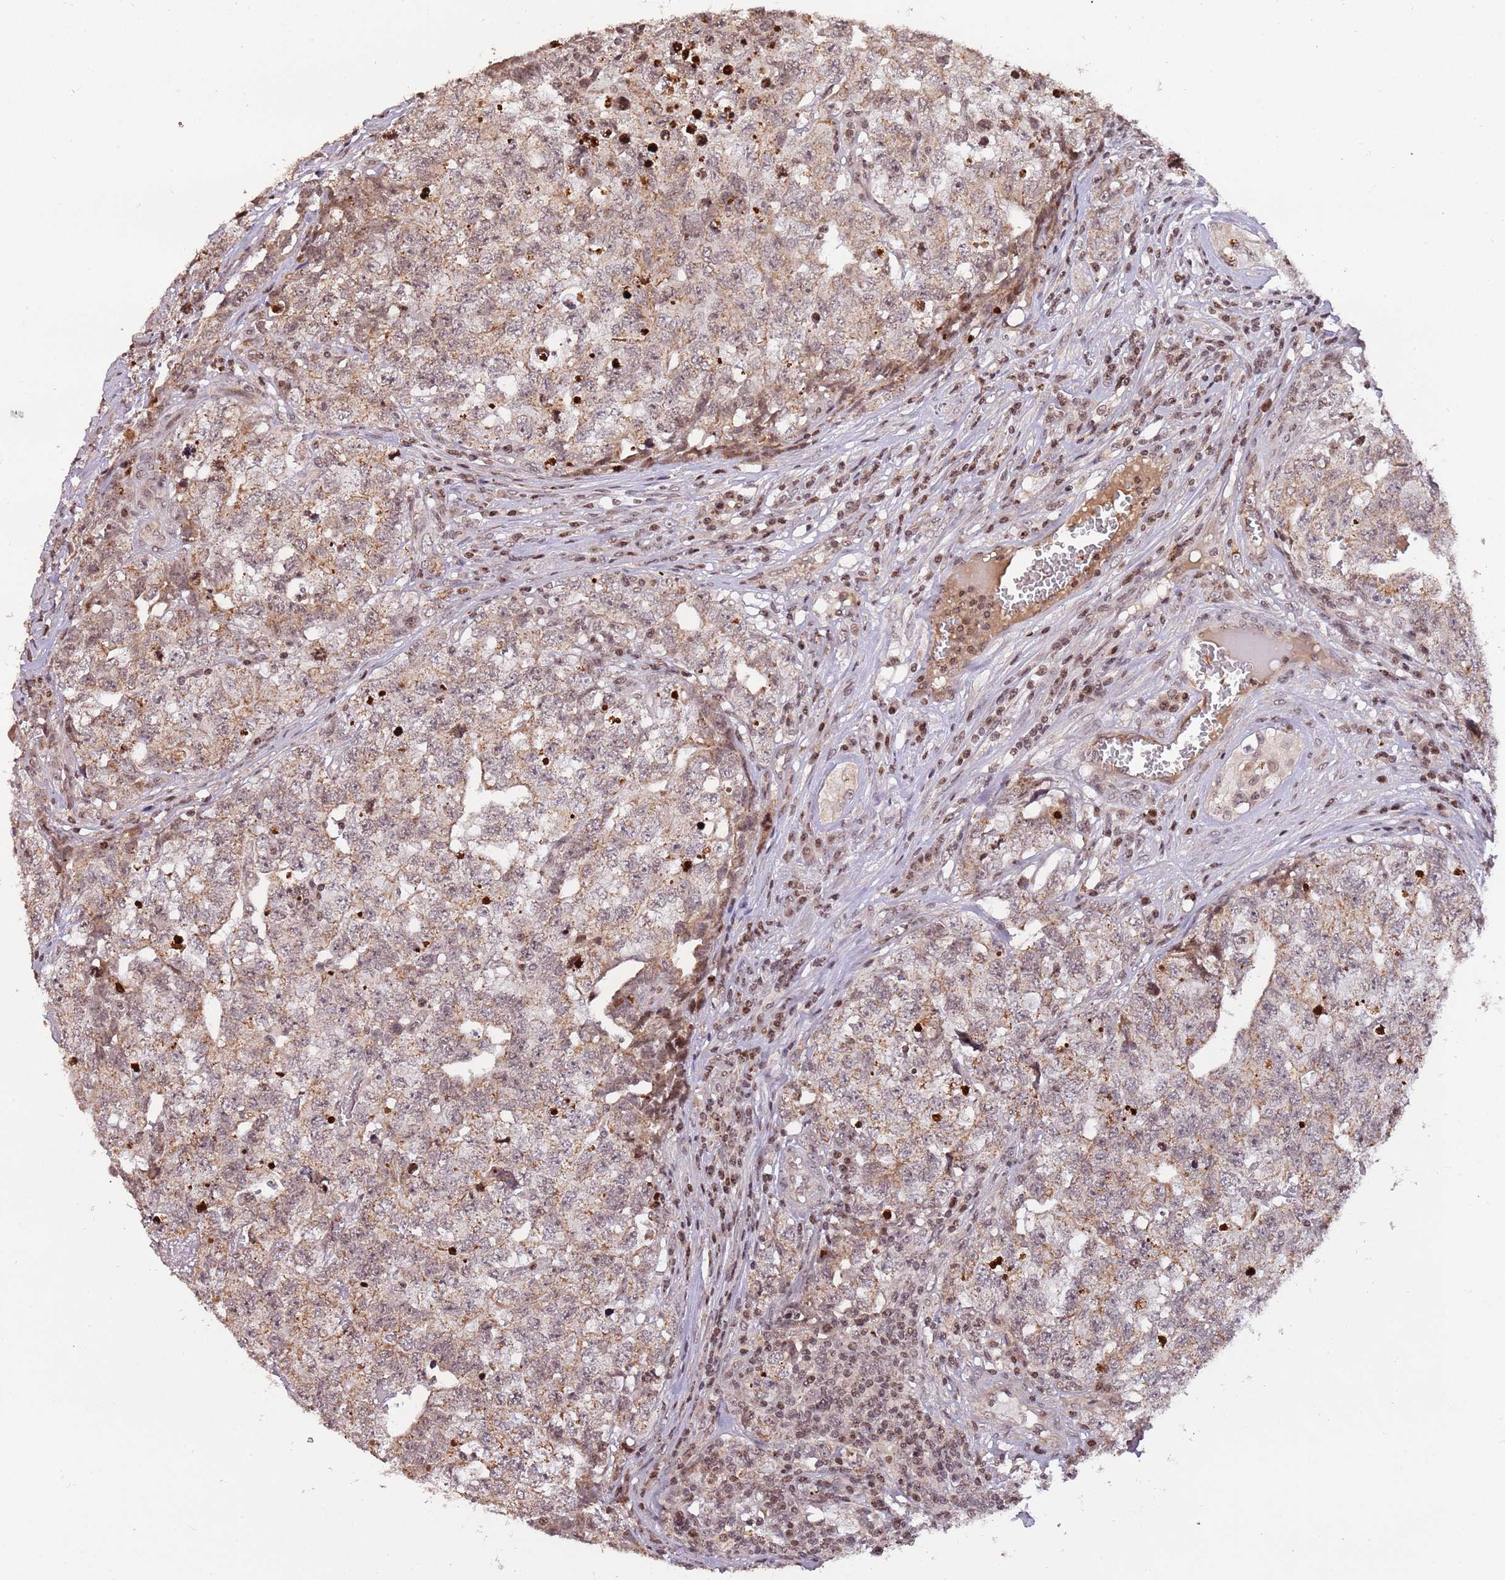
{"staining": {"intensity": "weak", "quantity": ">75%", "location": "cytoplasmic/membranous"}, "tissue": "testis cancer", "cell_type": "Tumor cells", "image_type": "cancer", "snomed": [{"axis": "morphology", "description": "Carcinoma, Embryonal, NOS"}, {"axis": "topography", "description": "Testis"}], "caption": "Tumor cells demonstrate low levels of weak cytoplasmic/membranous staining in about >75% of cells in testis cancer. The protein of interest is stained brown, and the nuclei are stained in blue (DAB (3,3'-diaminobenzidine) IHC with brightfield microscopy, high magnification).", "gene": "SAMSN1", "patient": {"sex": "male", "age": 31}}